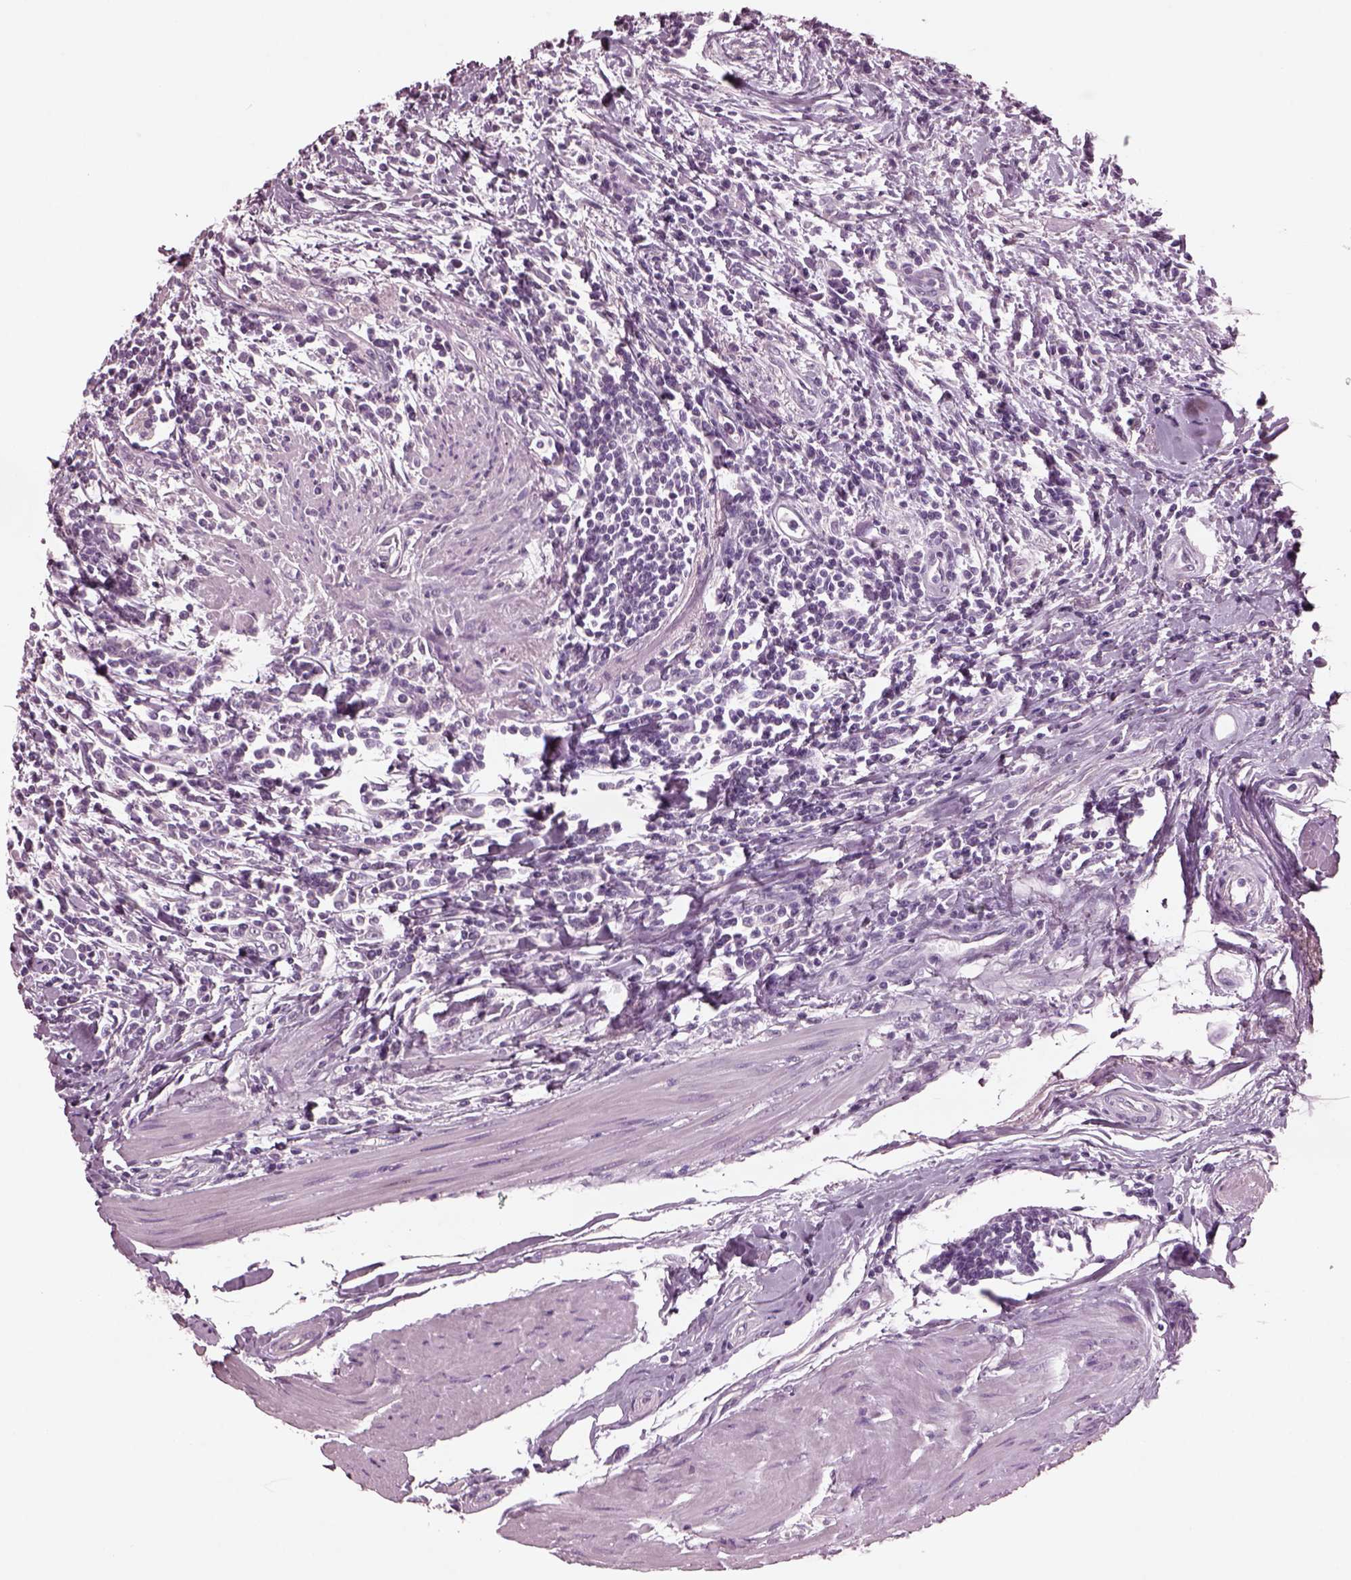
{"staining": {"intensity": "negative", "quantity": "none", "location": "none"}, "tissue": "urothelial cancer", "cell_type": "Tumor cells", "image_type": "cancer", "snomed": [{"axis": "morphology", "description": "Urothelial carcinoma, High grade"}, {"axis": "topography", "description": "Urinary bladder"}], "caption": "An immunohistochemistry image of urothelial cancer is shown. There is no staining in tumor cells of urothelial cancer.", "gene": "AP4M1", "patient": {"sex": "male", "age": 83}}